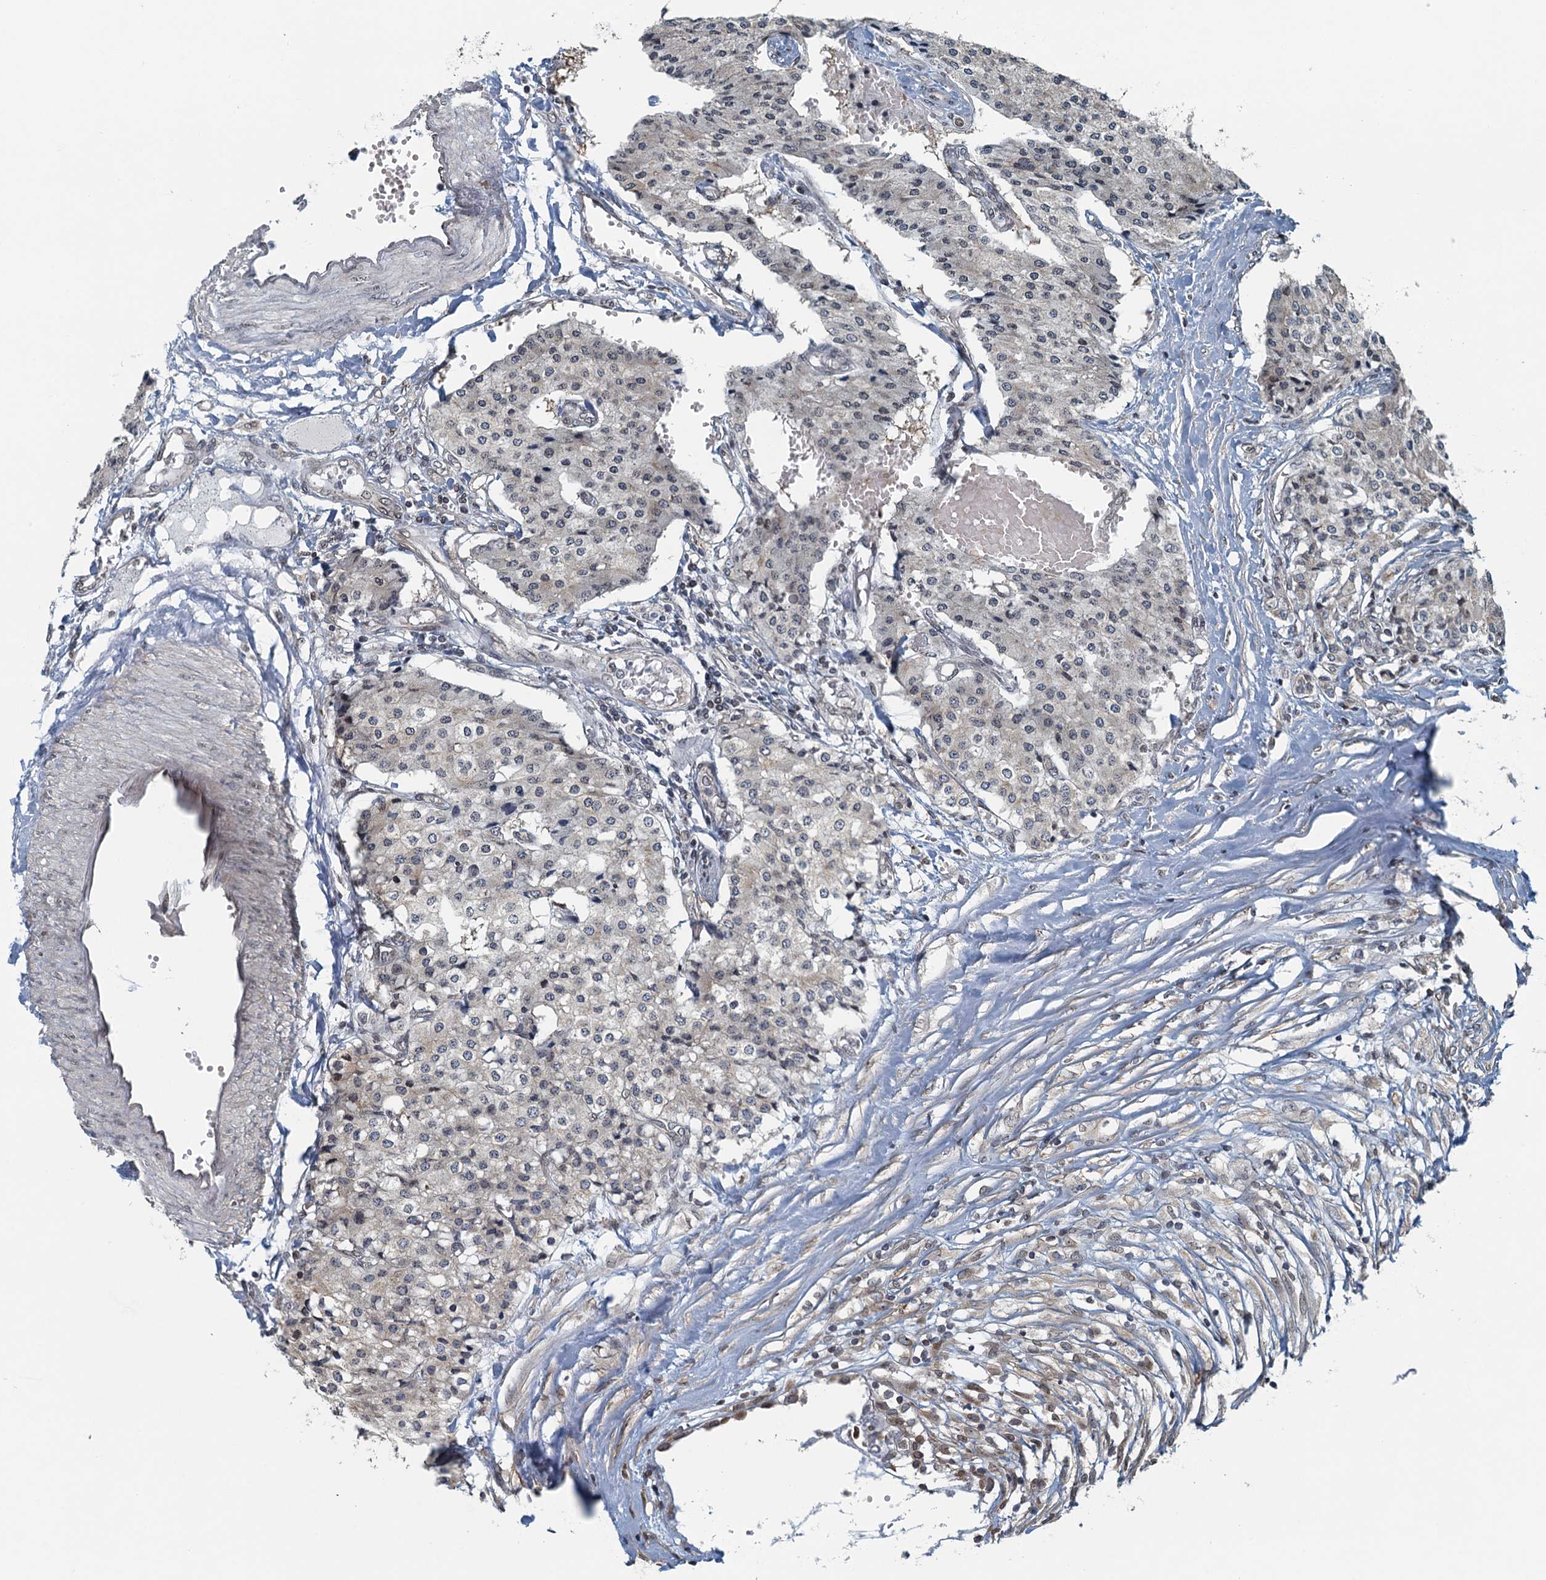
{"staining": {"intensity": "negative", "quantity": "none", "location": "none"}, "tissue": "carcinoid", "cell_type": "Tumor cells", "image_type": "cancer", "snomed": [{"axis": "morphology", "description": "Carcinoid, malignant, NOS"}, {"axis": "topography", "description": "Colon"}], "caption": "IHC image of neoplastic tissue: malignant carcinoid stained with DAB shows no significant protein expression in tumor cells. Nuclei are stained in blue.", "gene": "CCDC34", "patient": {"sex": "female", "age": 52}}